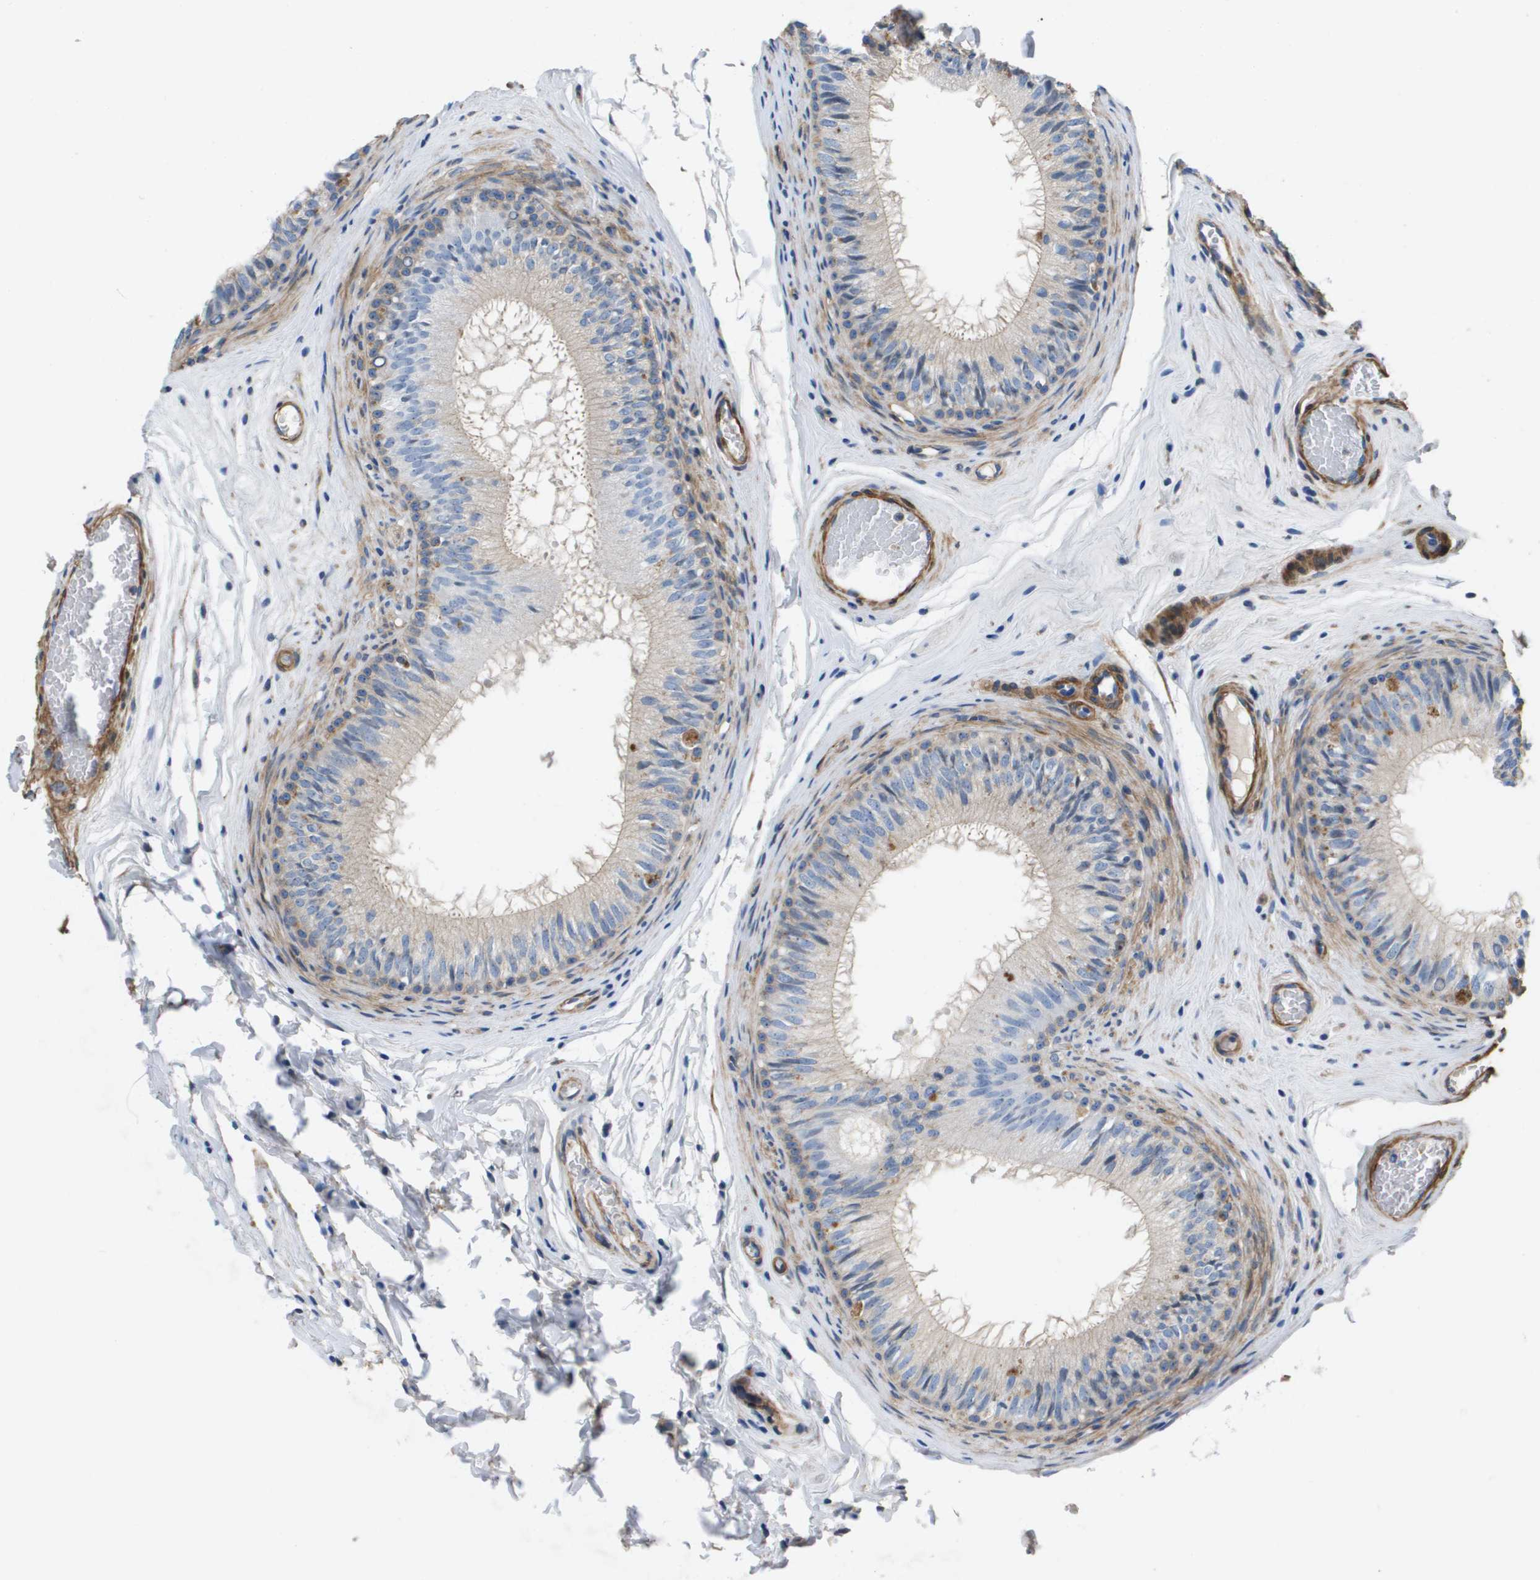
{"staining": {"intensity": "weak", "quantity": "<25%", "location": "cytoplasmic/membranous"}, "tissue": "epididymis", "cell_type": "Glandular cells", "image_type": "normal", "snomed": [{"axis": "morphology", "description": "Normal tissue, NOS"}, {"axis": "topography", "description": "Testis"}, {"axis": "topography", "description": "Epididymis"}], "caption": "This is a histopathology image of IHC staining of benign epididymis, which shows no staining in glandular cells.", "gene": "LPP", "patient": {"sex": "male", "age": 36}}